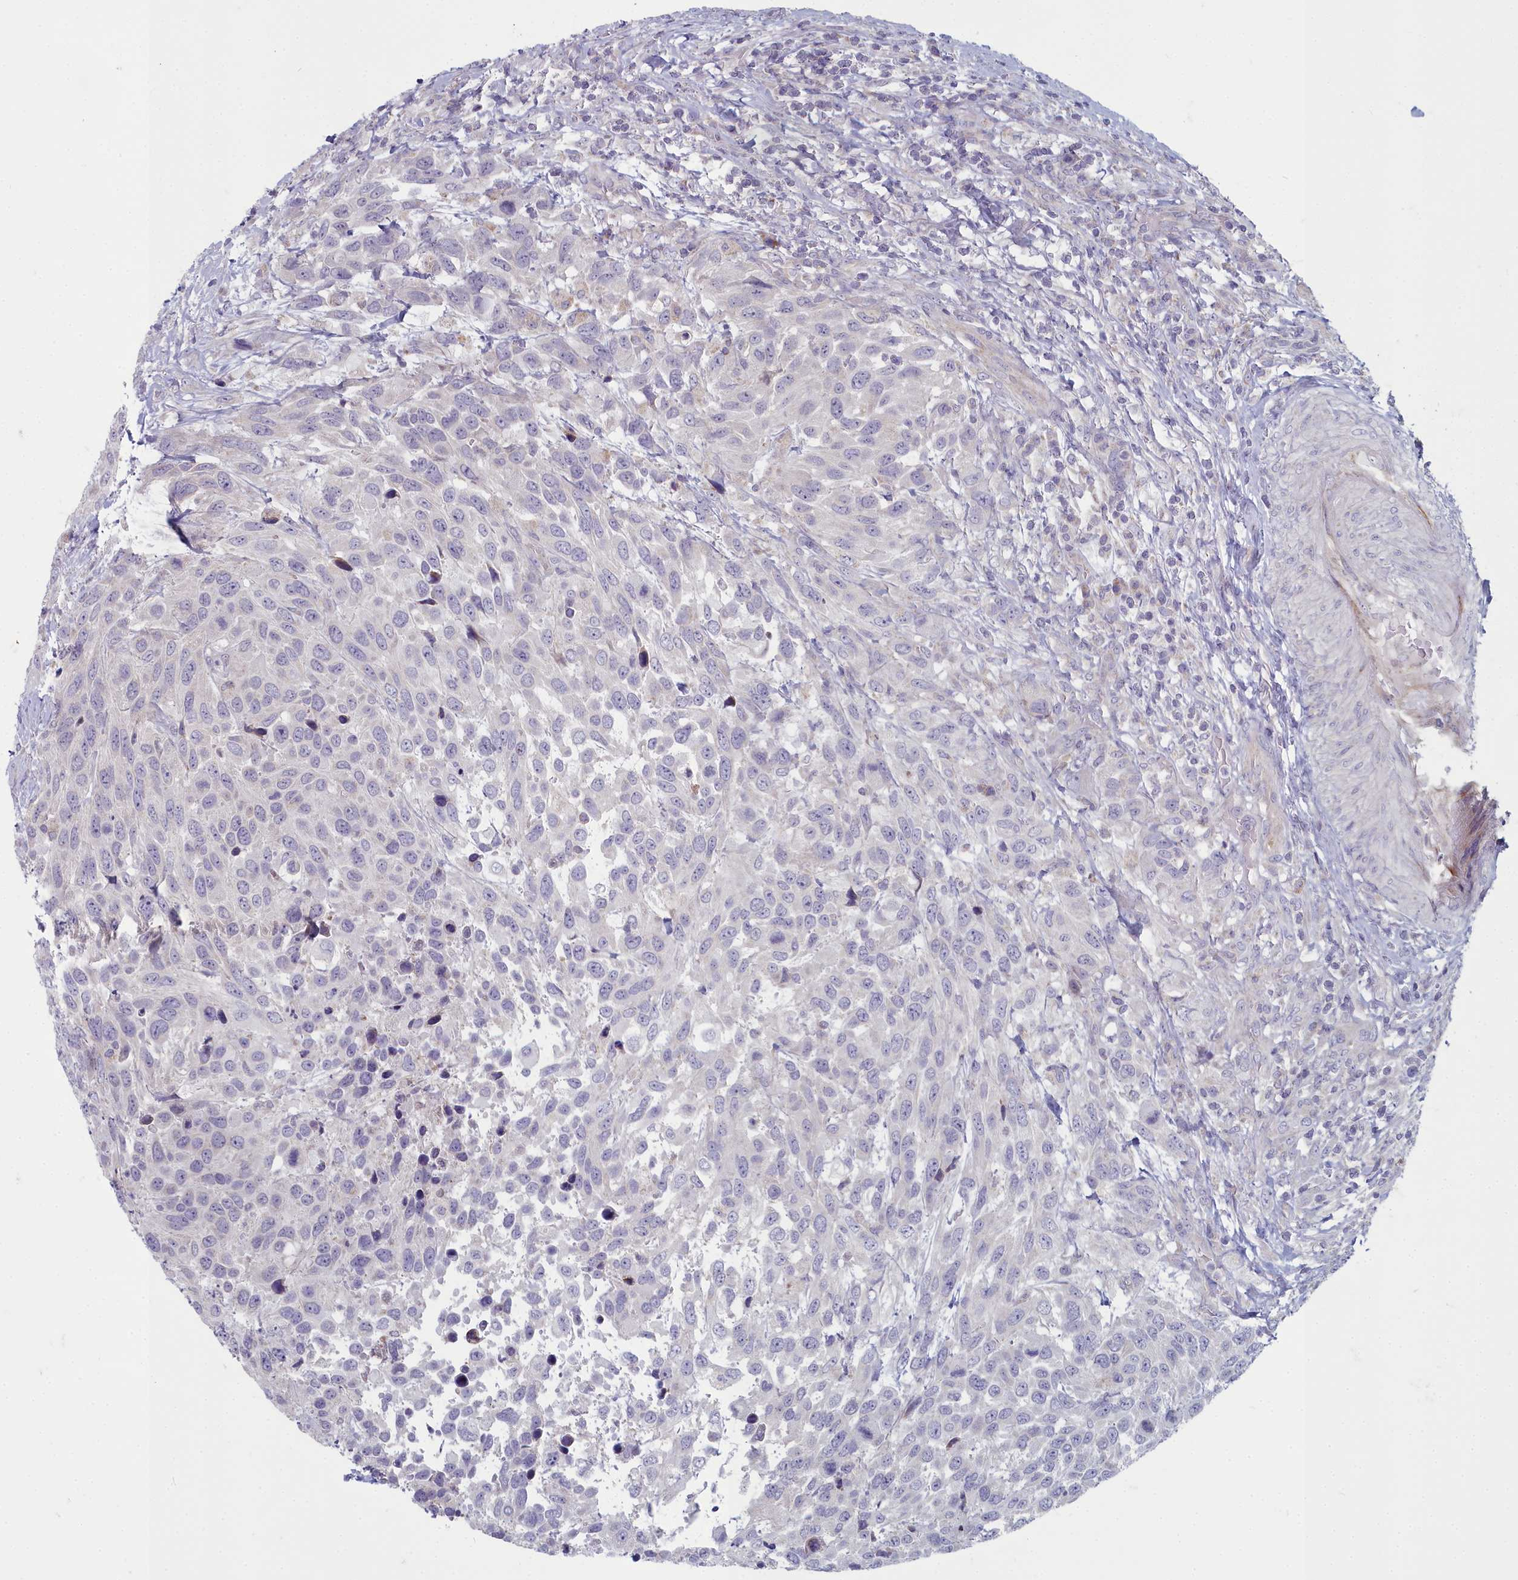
{"staining": {"intensity": "negative", "quantity": "none", "location": "none"}, "tissue": "urothelial cancer", "cell_type": "Tumor cells", "image_type": "cancer", "snomed": [{"axis": "morphology", "description": "Urothelial carcinoma, High grade"}, {"axis": "topography", "description": "Urinary bladder"}], "caption": "Tumor cells show no significant protein positivity in urothelial cancer.", "gene": "INSYN2A", "patient": {"sex": "female", "age": 70}}